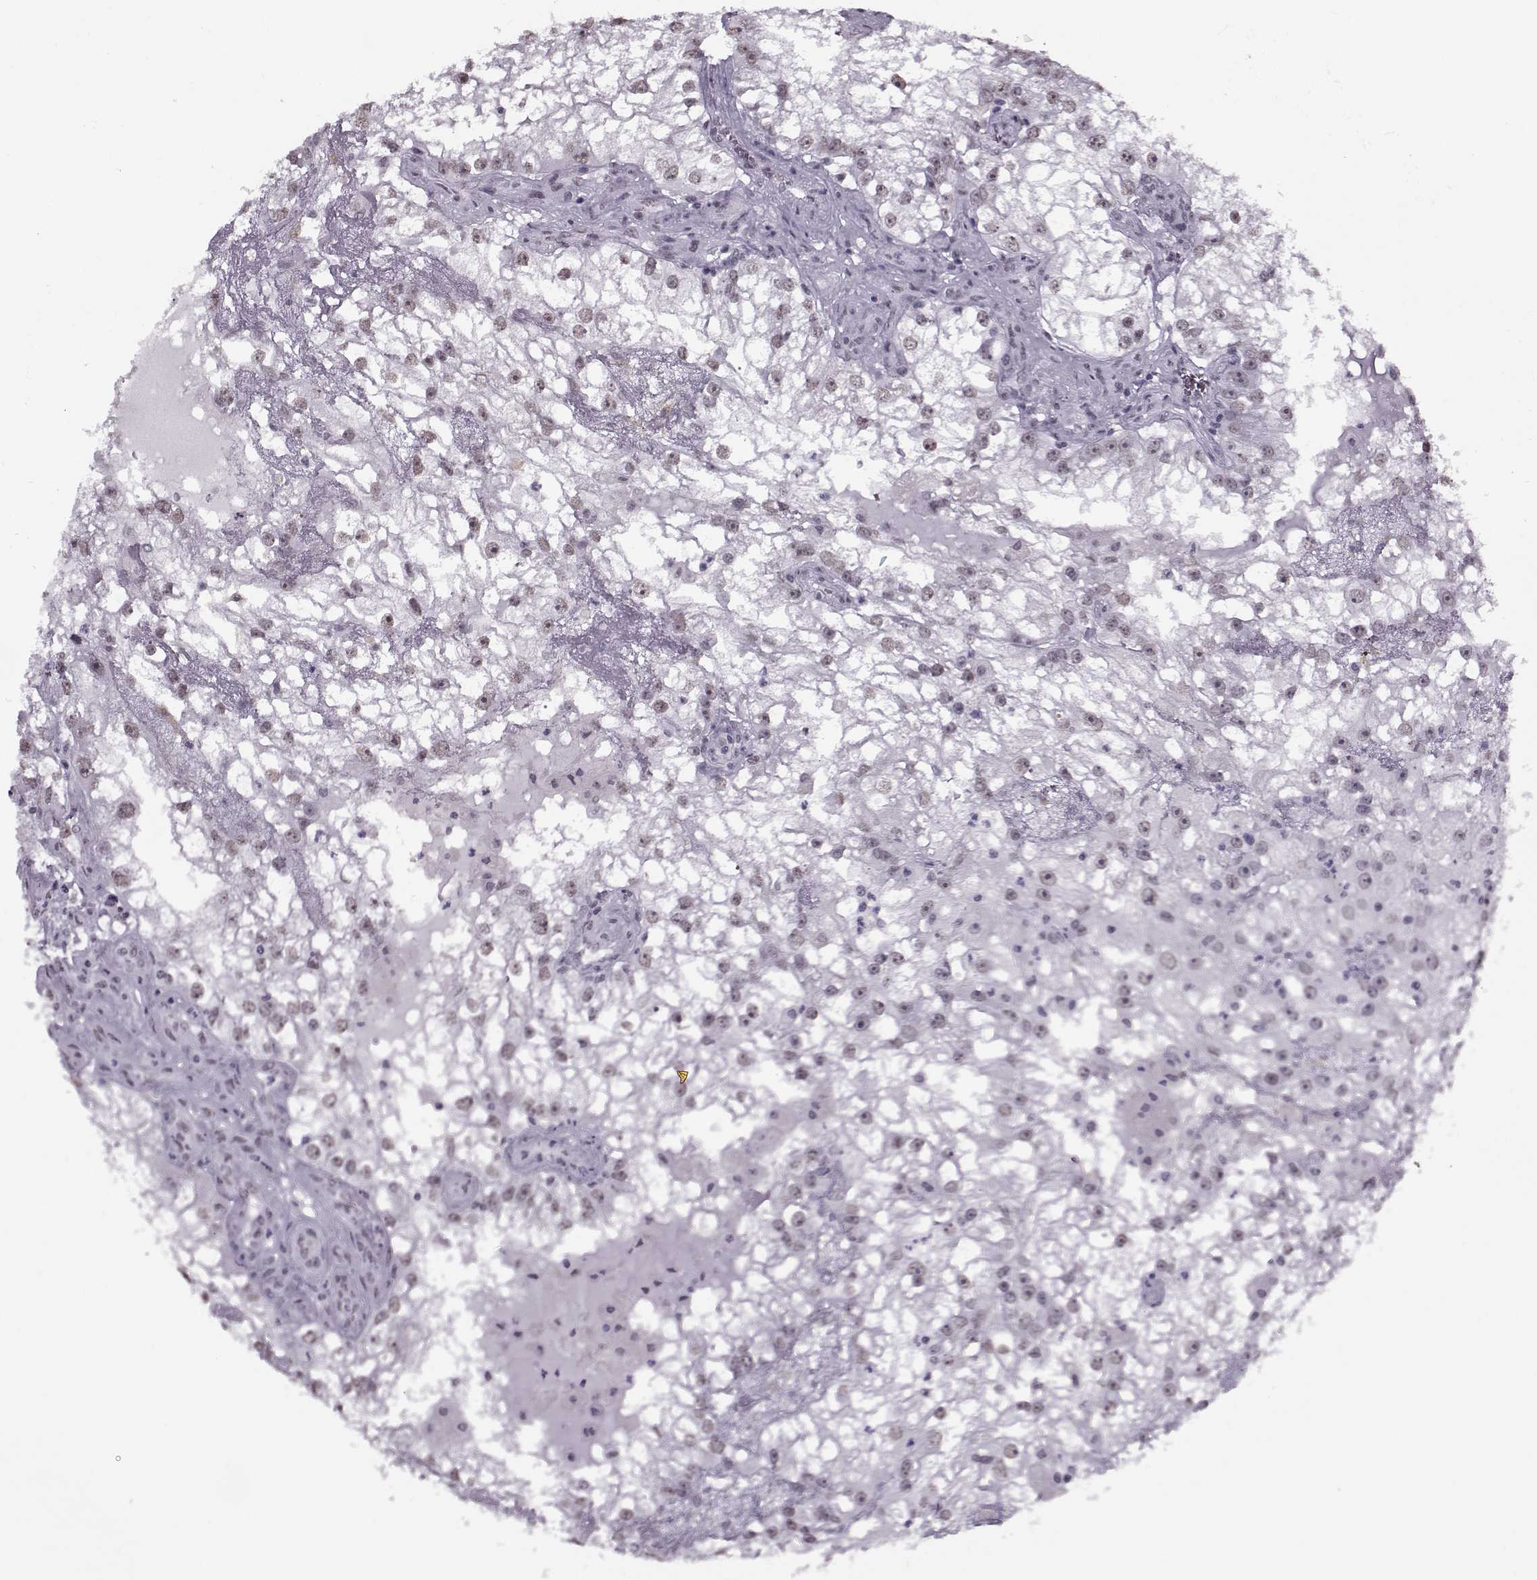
{"staining": {"intensity": "weak", "quantity": "<25%", "location": "nuclear"}, "tissue": "renal cancer", "cell_type": "Tumor cells", "image_type": "cancer", "snomed": [{"axis": "morphology", "description": "Adenocarcinoma, NOS"}, {"axis": "topography", "description": "Kidney"}], "caption": "An immunohistochemistry photomicrograph of adenocarcinoma (renal) is shown. There is no staining in tumor cells of adenocarcinoma (renal).", "gene": "PRMT8", "patient": {"sex": "male", "age": 59}}